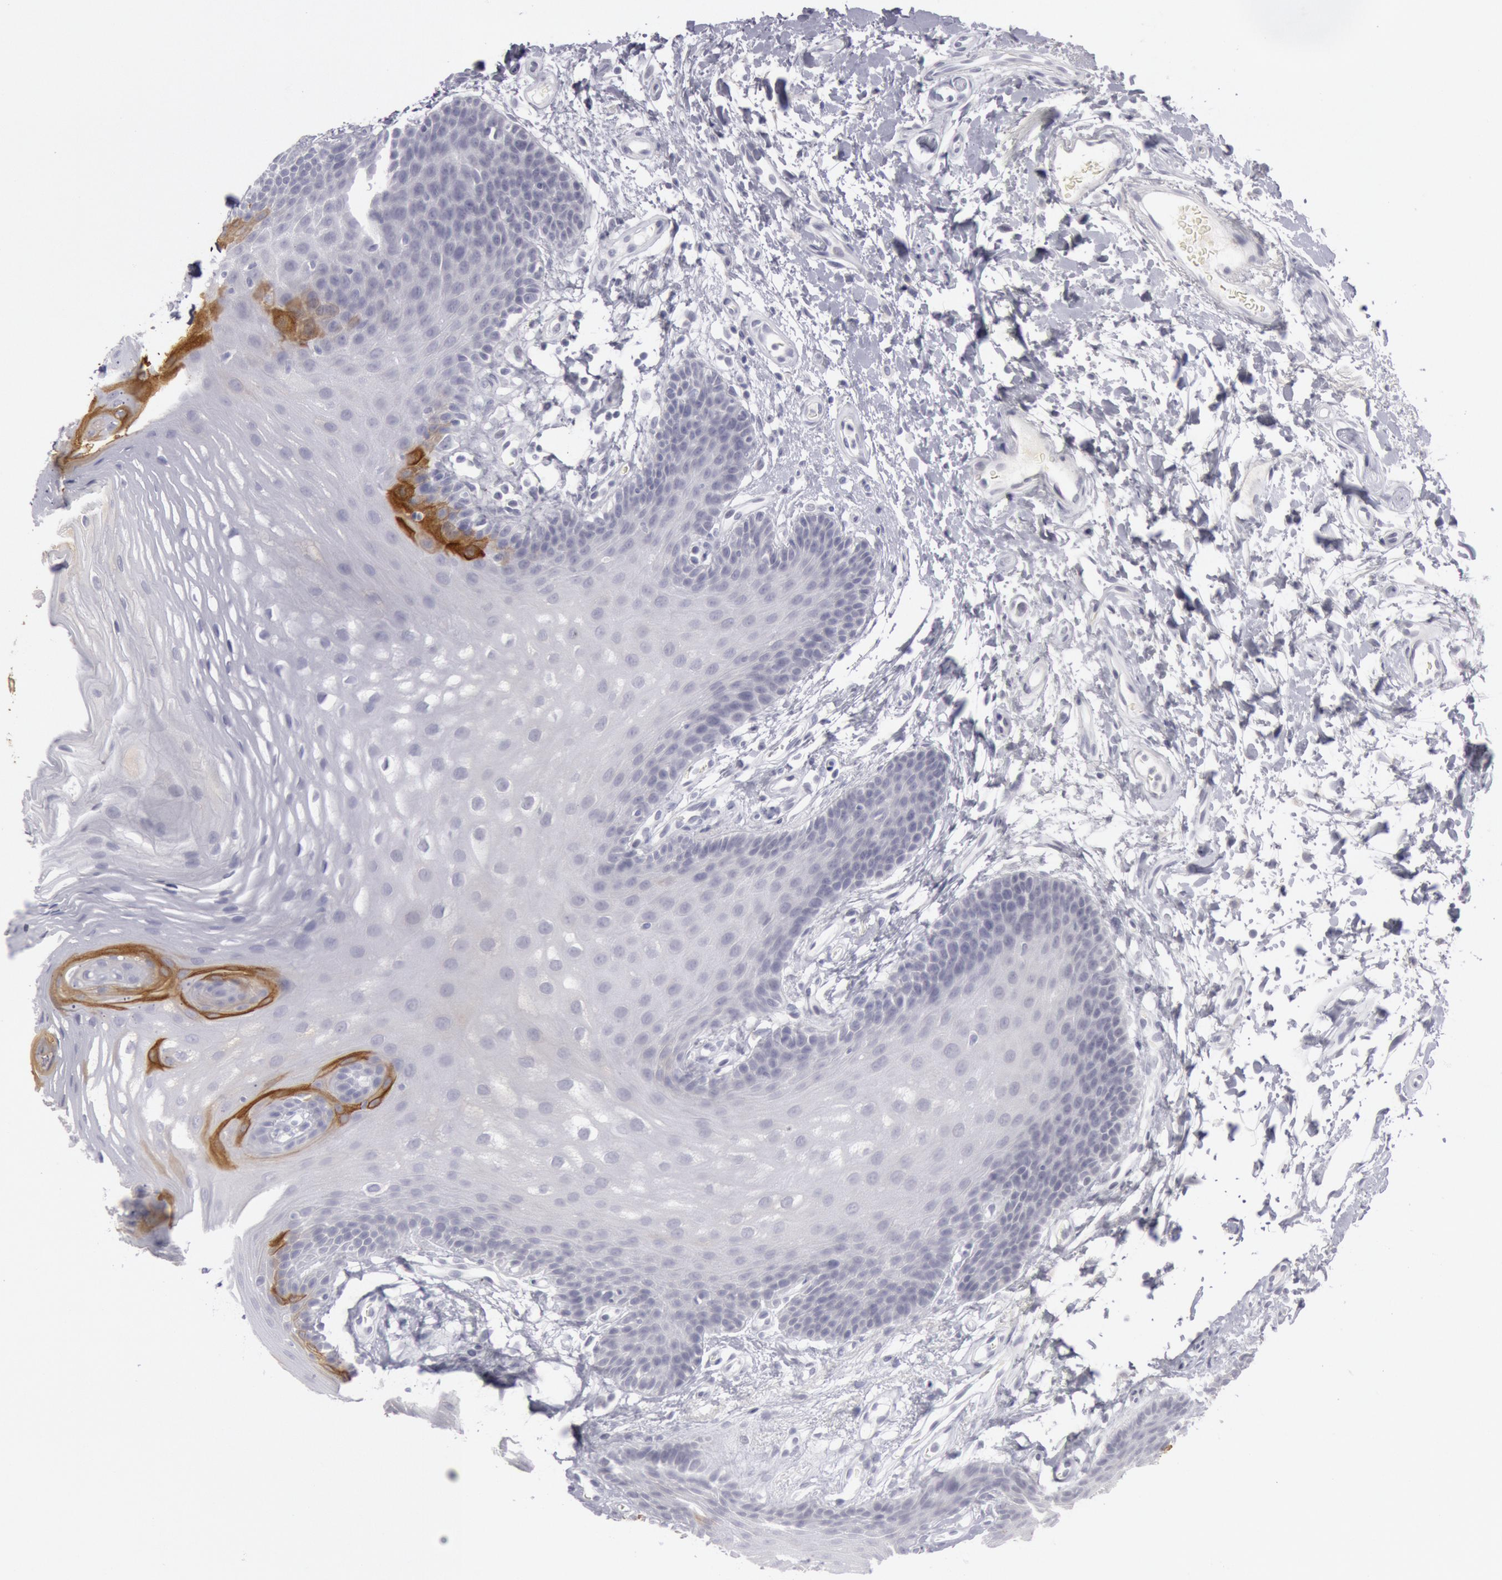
{"staining": {"intensity": "moderate", "quantity": "<25%", "location": "cytoplasmic/membranous"}, "tissue": "oral mucosa", "cell_type": "Squamous epithelial cells", "image_type": "normal", "snomed": [{"axis": "morphology", "description": "Normal tissue, NOS"}, {"axis": "topography", "description": "Oral tissue"}], "caption": "Moderate cytoplasmic/membranous positivity for a protein is seen in about <25% of squamous epithelial cells of unremarkable oral mucosa using immunohistochemistry.", "gene": "KRT16", "patient": {"sex": "male", "age": 62}}